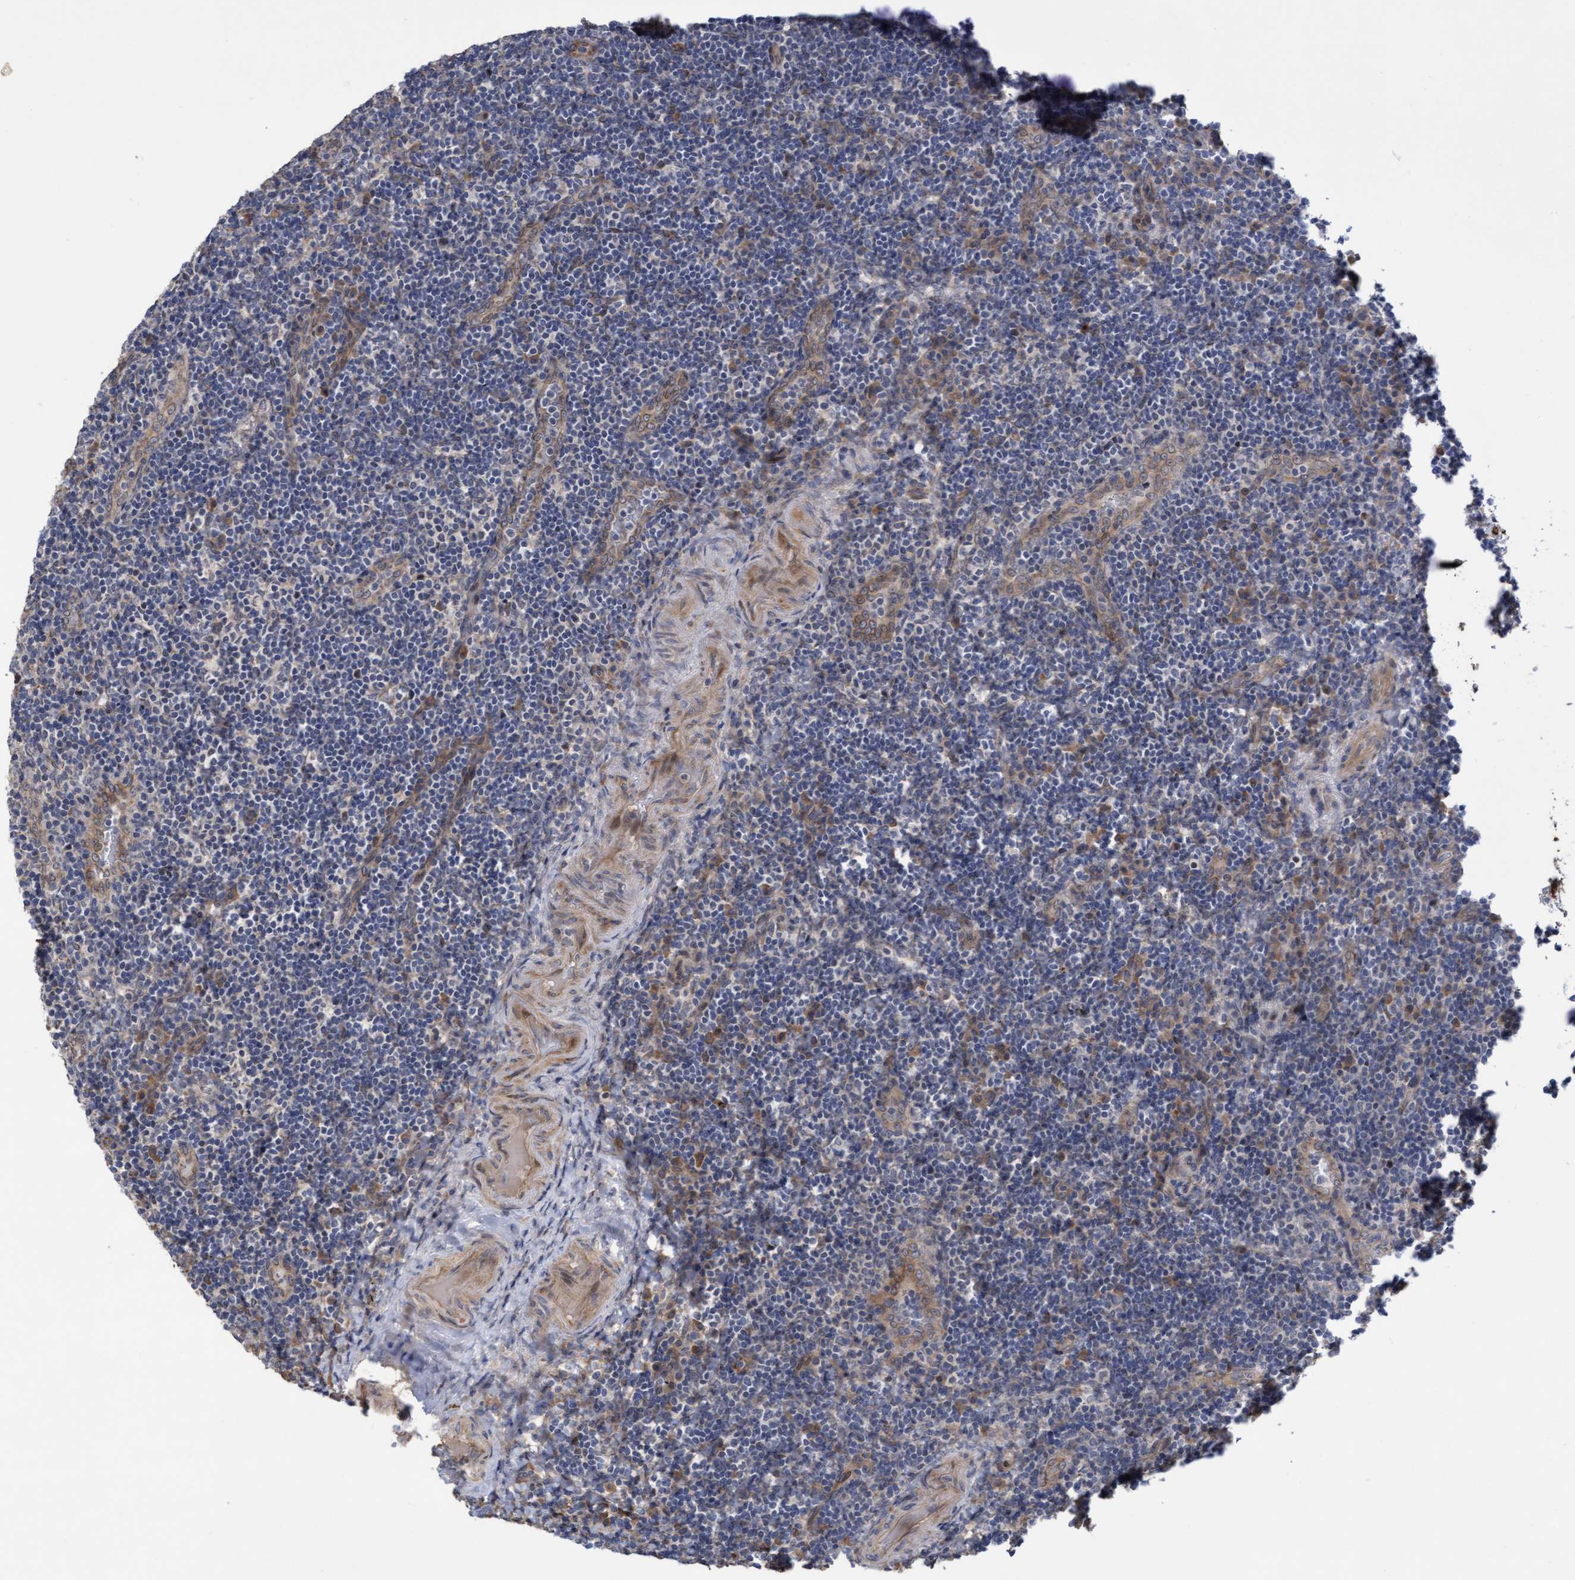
{"staining": {"intensity": "negative", "quantity": "none", "location": "none"}, "tissue": "lymphoma", "cell_type": "Tumor cells", "image_type": "cancer", "snomed": [{"axis": "morphology", "description": "Malignant lymphoma, non-Hodgkin's type, High grade"}, {"axis": "topography", "description": "Tonsil"}], "caption": "IHC of lymphoma reveals no positivity in tumor cells.", "gene": "COBL", "patient": {"sex": "female", "age": 36}}